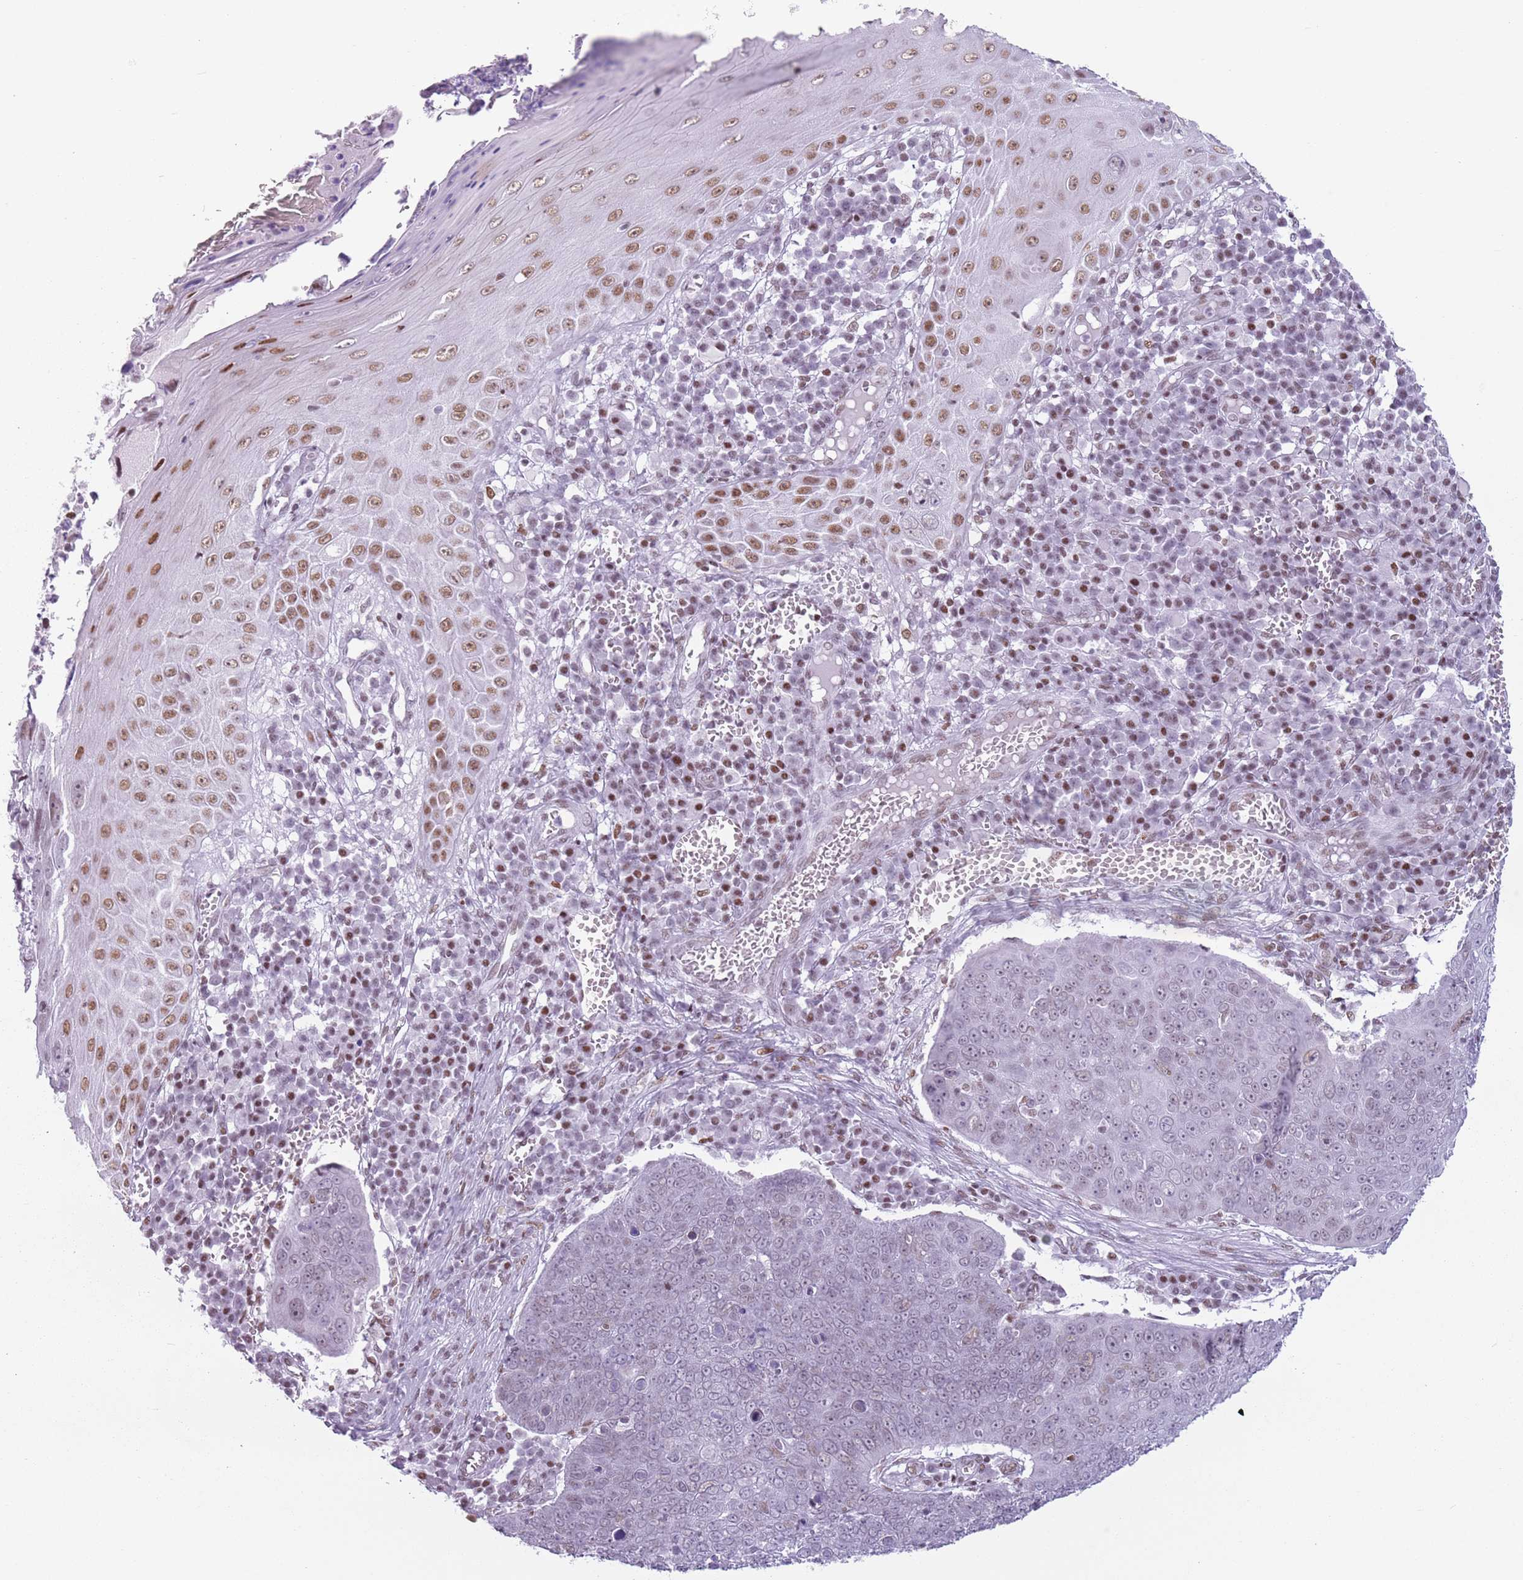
{"staining": {"intensity": "weak", "quantity": "<25%", "location": "nuclear"}, "tissue": "skin cancer", "cell_type": "Tumor cells", "image_type": "cancer", "snomed": [{"axis": "morphology", "description": "Squamous cell carcinoma, NOS"}, {"axis": "topography", "description": "Skin"}], "caption": "This is an immunohistochemistry image of human squamous cell carcinoma (skin). There is no expression in tumor cells.", "gene": "FAM104B", "patient": {"sex": "male", "age": 71}}